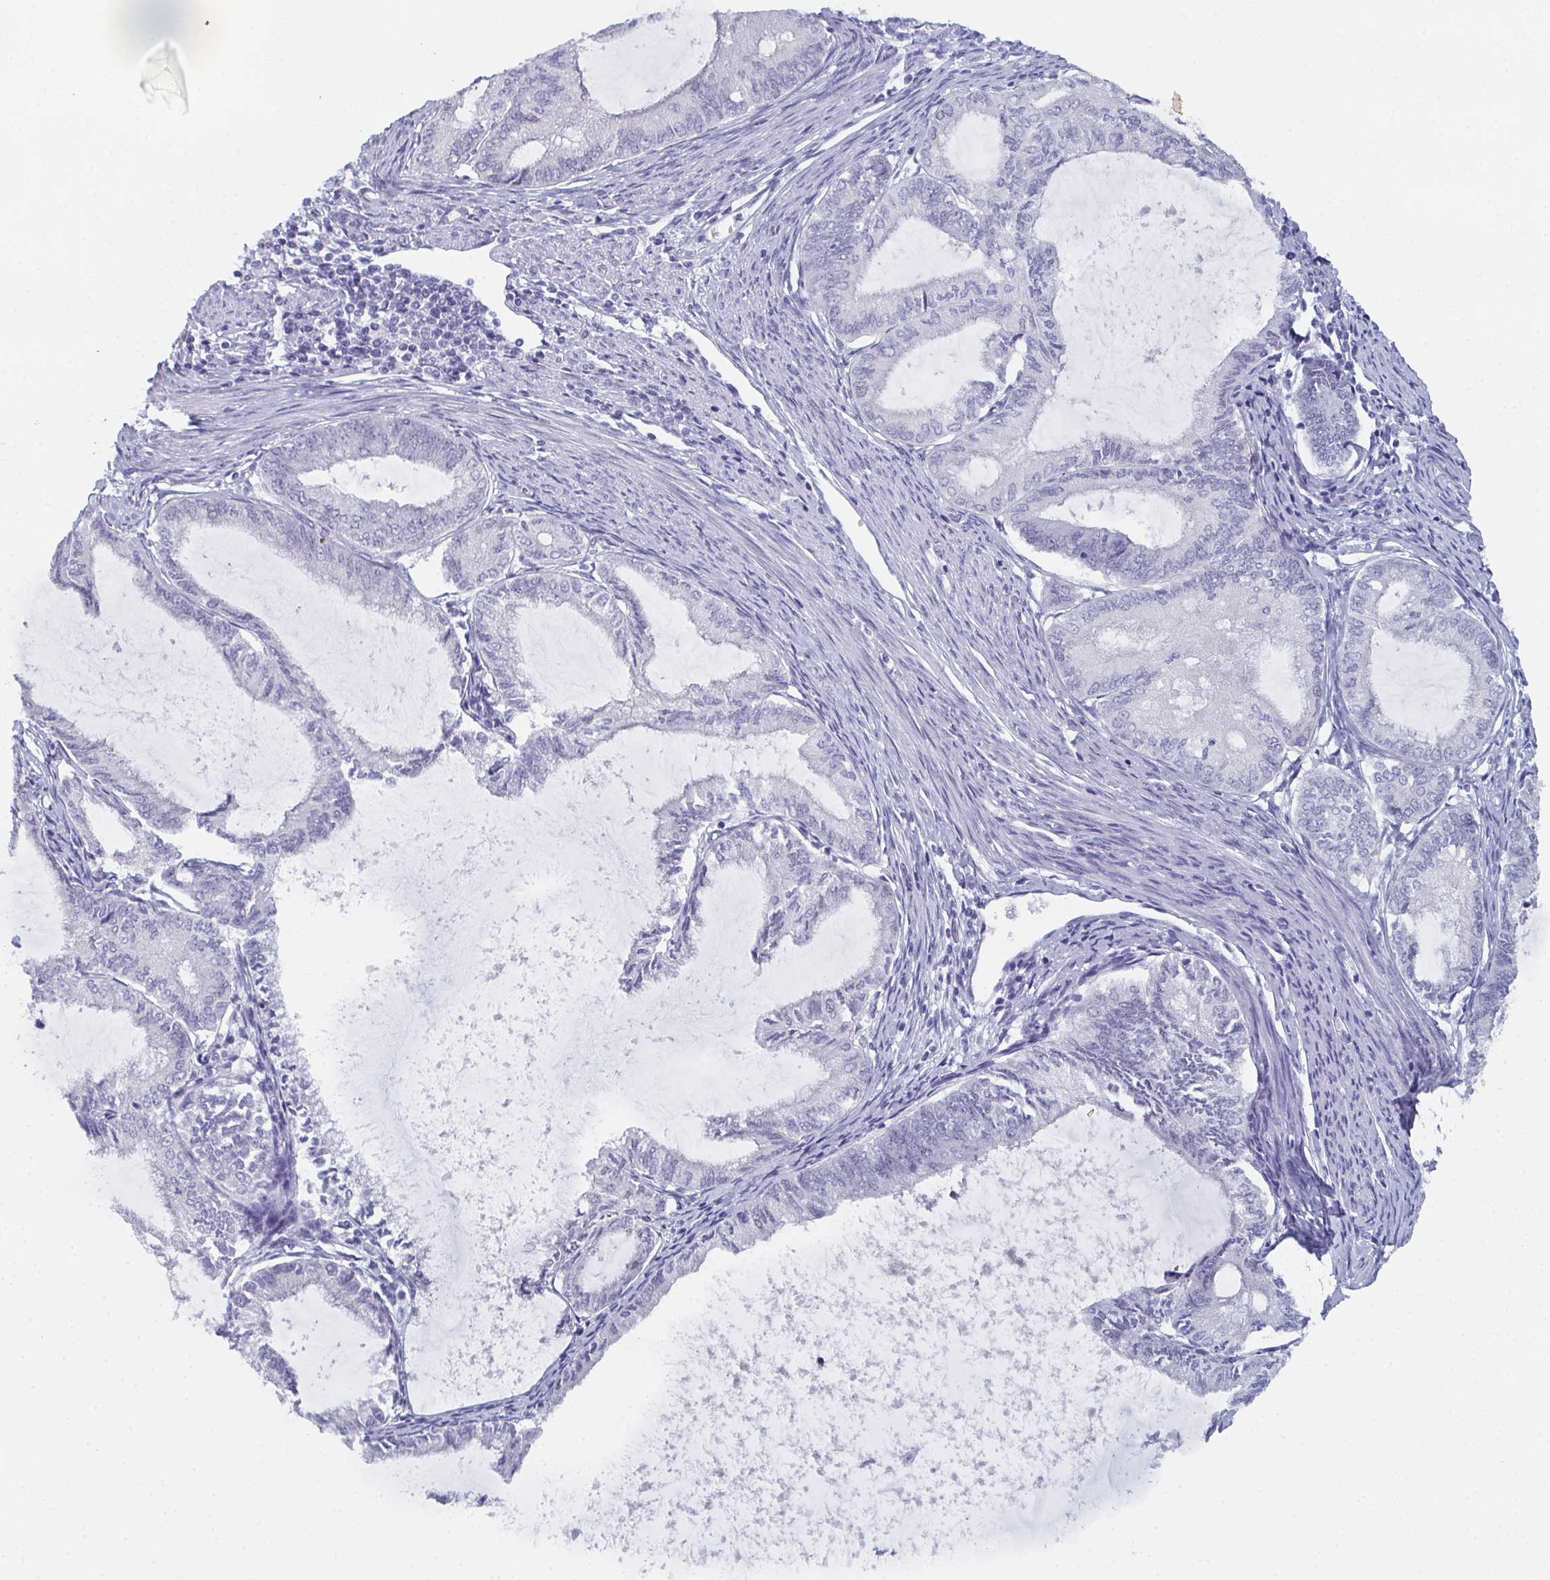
{"staining": {"intensity": "negative", "quantity": "none", "location": "none"}, "tissue": "endometrial cancer", "cell_type": "Tumor cells", "image_type": "cancer", "snomed": [{"axis": "morphology", "description": "Adenocarcinoma, NOS"}, {"axis": "topography", "description": "Endometrium"}], "caption": "Tumor cells show no significant positivity in endometrial adenocarcinoma. (IHC, brightfield microscopy, high magnification).", "gene": "DYDC2", "patient": {"sex": "female", "age": 86}}